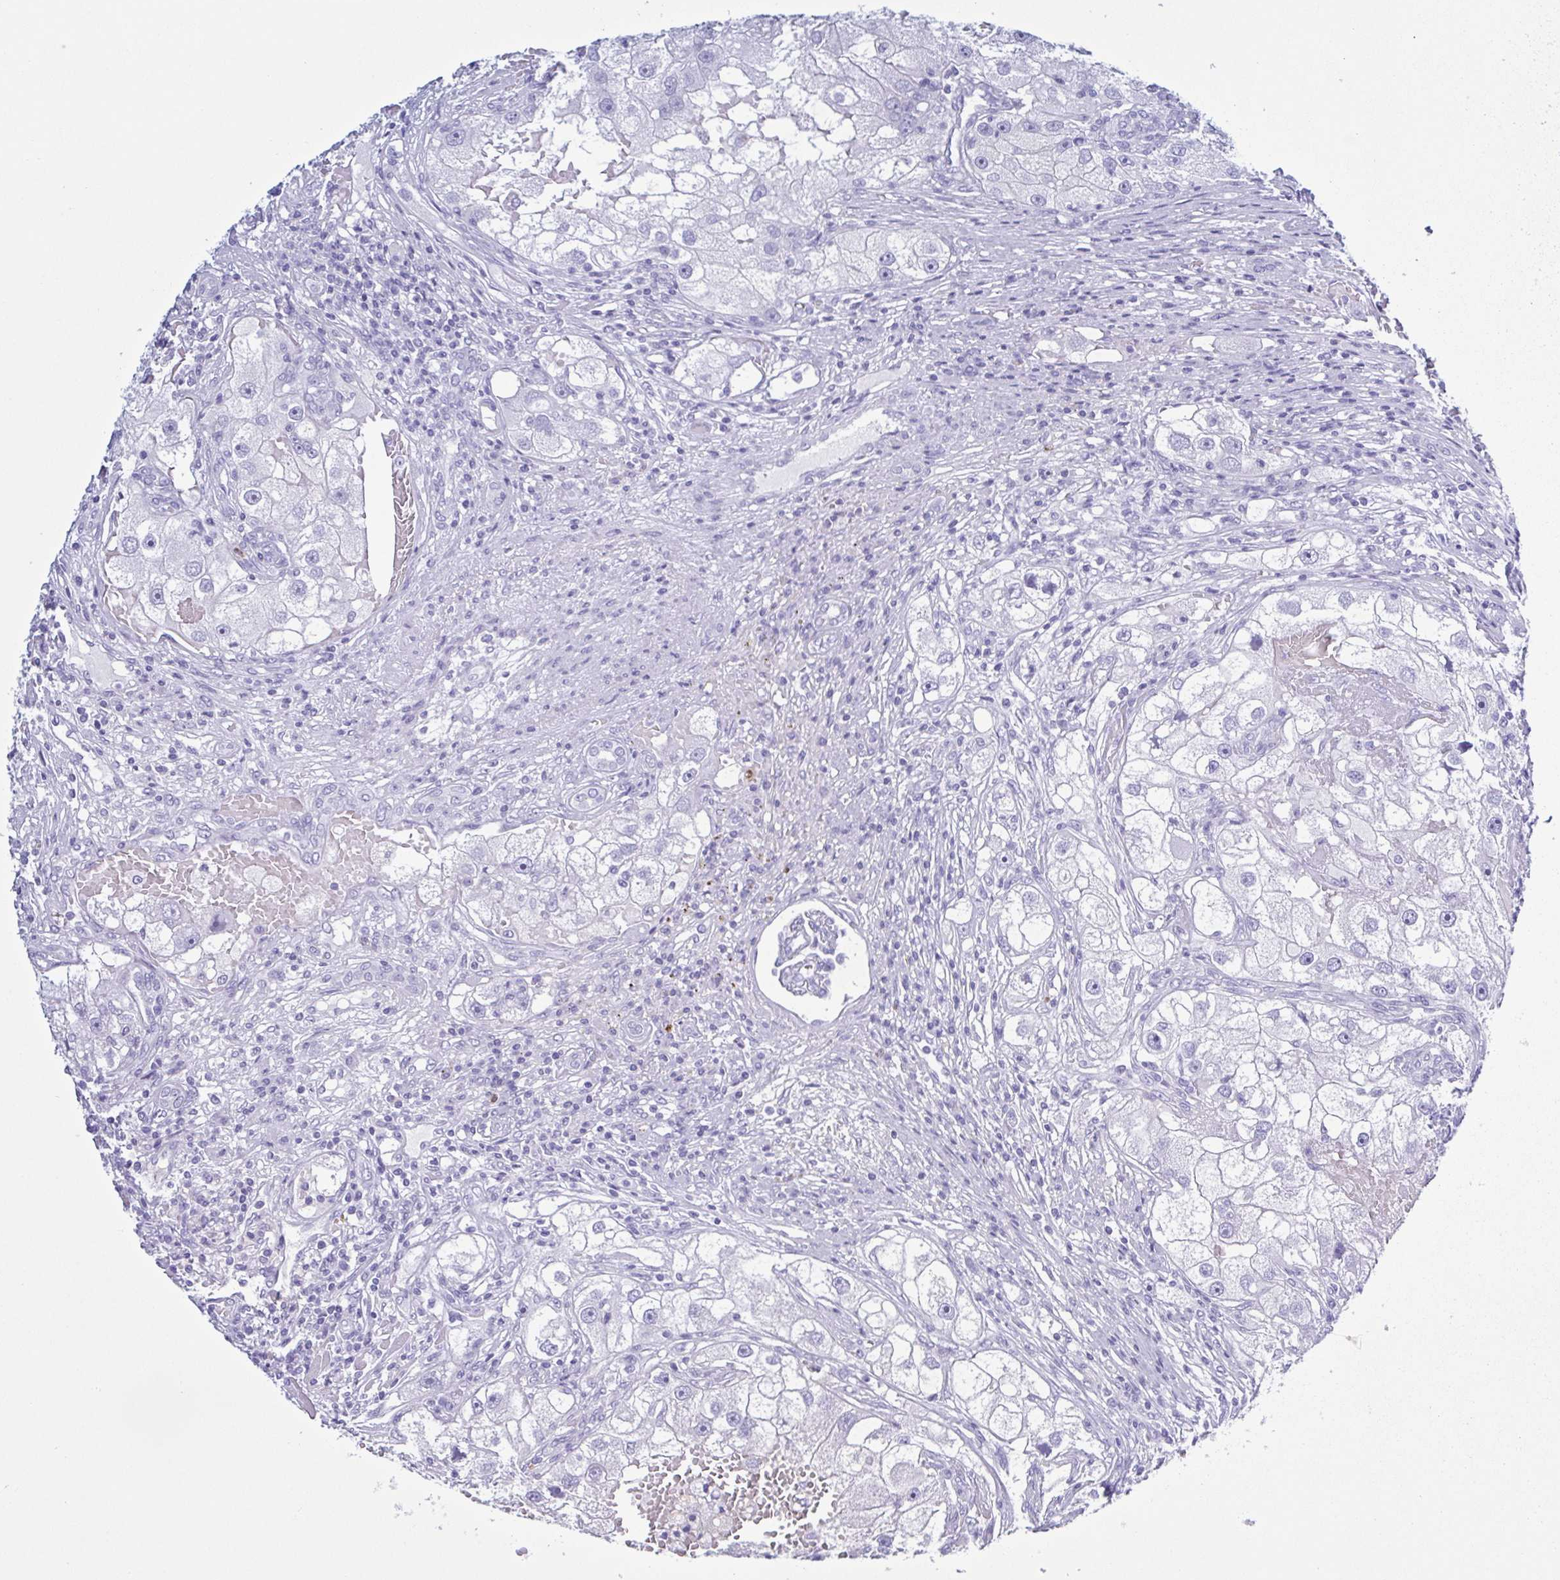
{"staining": {"intensity": "negative", "quantity": "none", "location": "none"}, "tissue": "renal cancer", "cell_type": "Tumor cells", "image_type": "cancer", "snomed": [{"axis": "morphology", "description": "Adenocarcinoma, NOS"}, {"axis": "topography", "description": "Kidney"}], "caption": "Adenocarcinoma (renal) stained for a protein using IHC shows no expression tumor cells.", "gene": "LTF", "patient": {"sex": "male", "age": 63}}